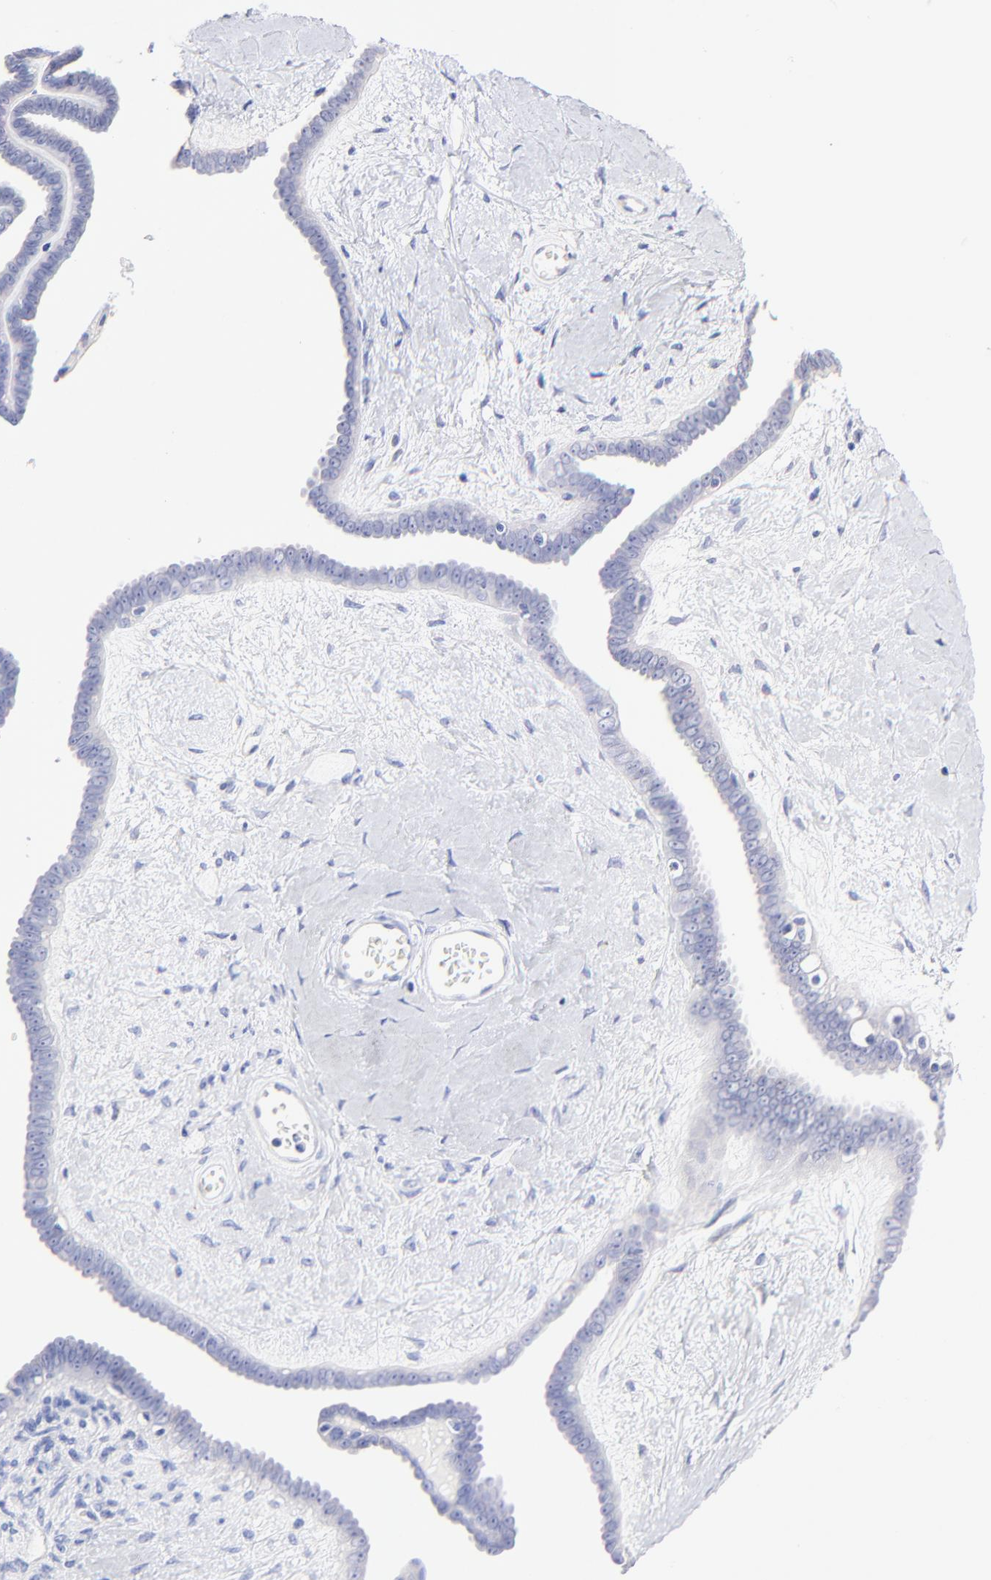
{"staining": {"intensity": "negative", "quantity": "none", "location": "none"}, "tissue": "ovarian cancer", "cell_type": "Tumor cells", "image_type": "cancer", "snomed": [{"axis": "morphology", "description": "Cystadenocarcinoma, serous, NOS"}, {"axis": "topography", "description": "Ovary"}], "caption": "High power microscopy image of an IHC histopathology image of ovarian cancer, revealing no significant expression in tumor cells.", "gene": "RAB3A", "patient": {"sex": "female", "age": 71}}